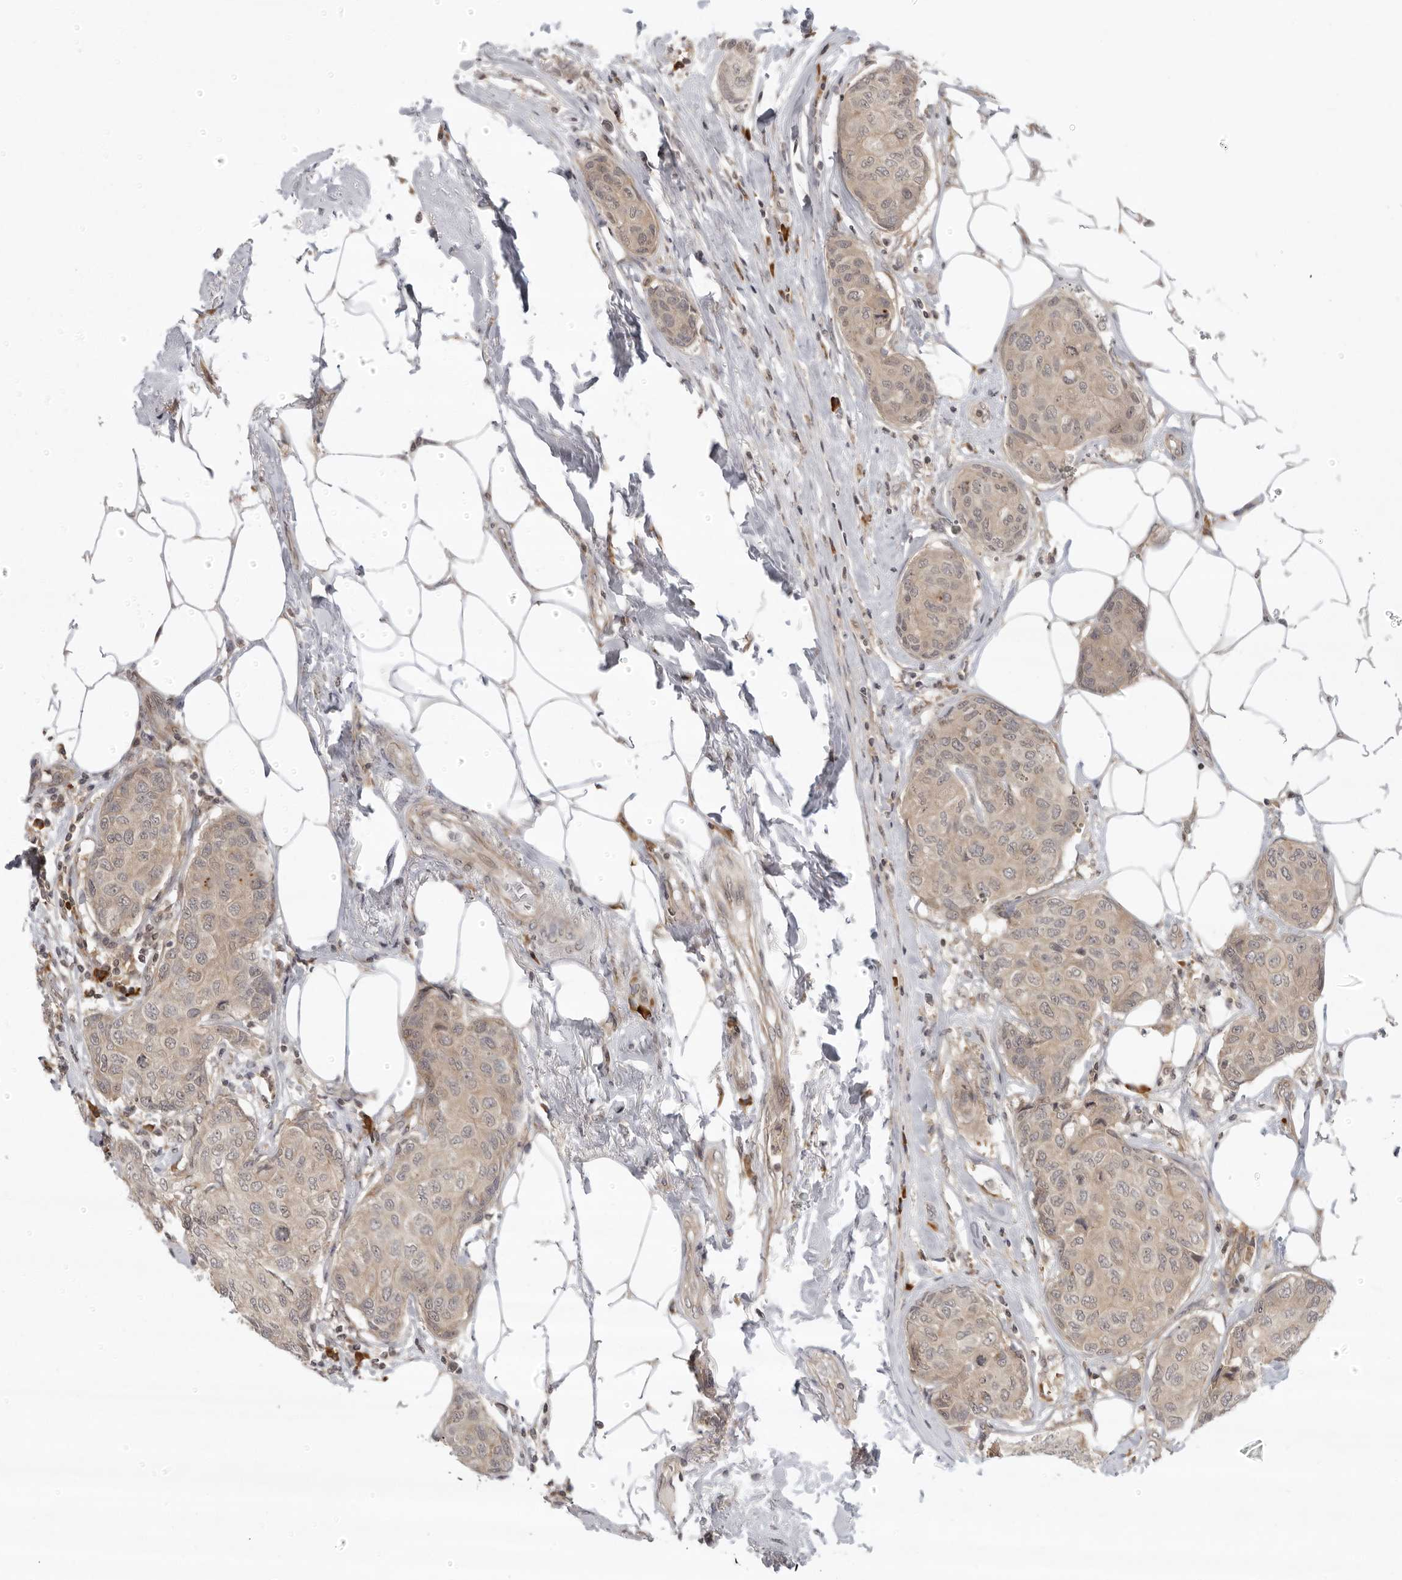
{"staining": {"intensity": "weak", "quantity": ">75%", "location": "cytoplasmic/membranous"}, "tissue": "breast cancer", "cell_type": "Tumor cells", "image_type": "cancer", "snomed": [{"axis": "morphology", "description": "Duct carcinoma"}, {"axis": "topography", "description": "Breast"}], "caption": "Tumor cells exhibit weak cytoplasmic/membranous positivity in about >75% of cells in breast cancer. (DAB = brown stain, brightfield microscopy at high magnification).", "gene": "PRRC2A", "patient": {"sex": "female", "age": 80}}